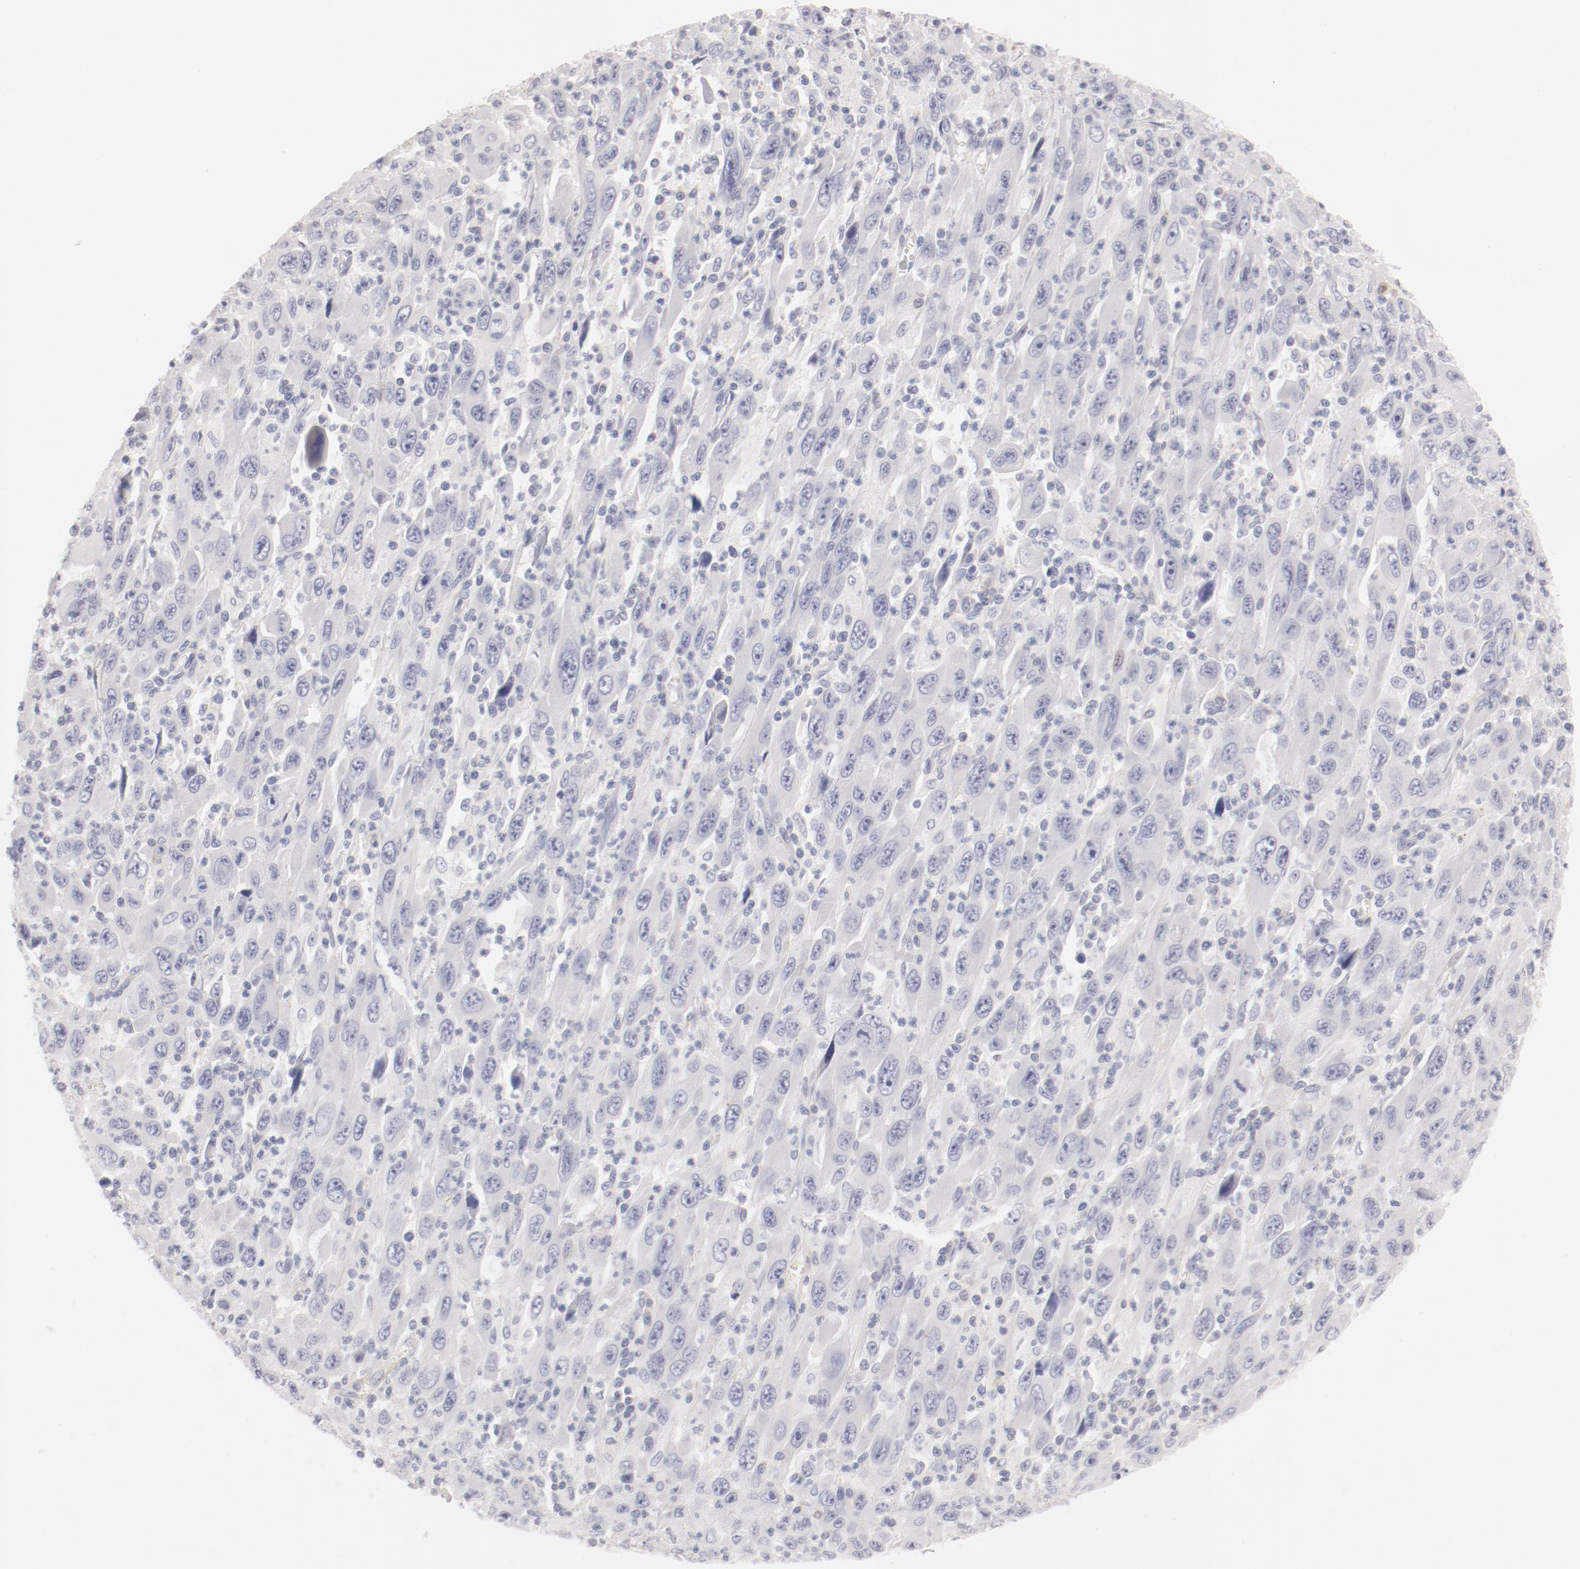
{"staining": {"intensity": "weak", "quantity": "<25%", "location": "cytoplasmic/membranous"}, "tissue": "melanoma", "cell_type": "Tumor cells", "image_type": "cancer", "snomed": [{"axis": "morphology", "description": "Malignant melanoma, Metastatic site"}, {"axis": "topography", "description": "Skin"}], "caption": "Immunohistochemistry image of neoplastic tissue: human melanoma stained with DAB shows no significant protein positivity in tumor cells.", "gene": "LAX1", "patient": {"sex": "female", "age": 56}}